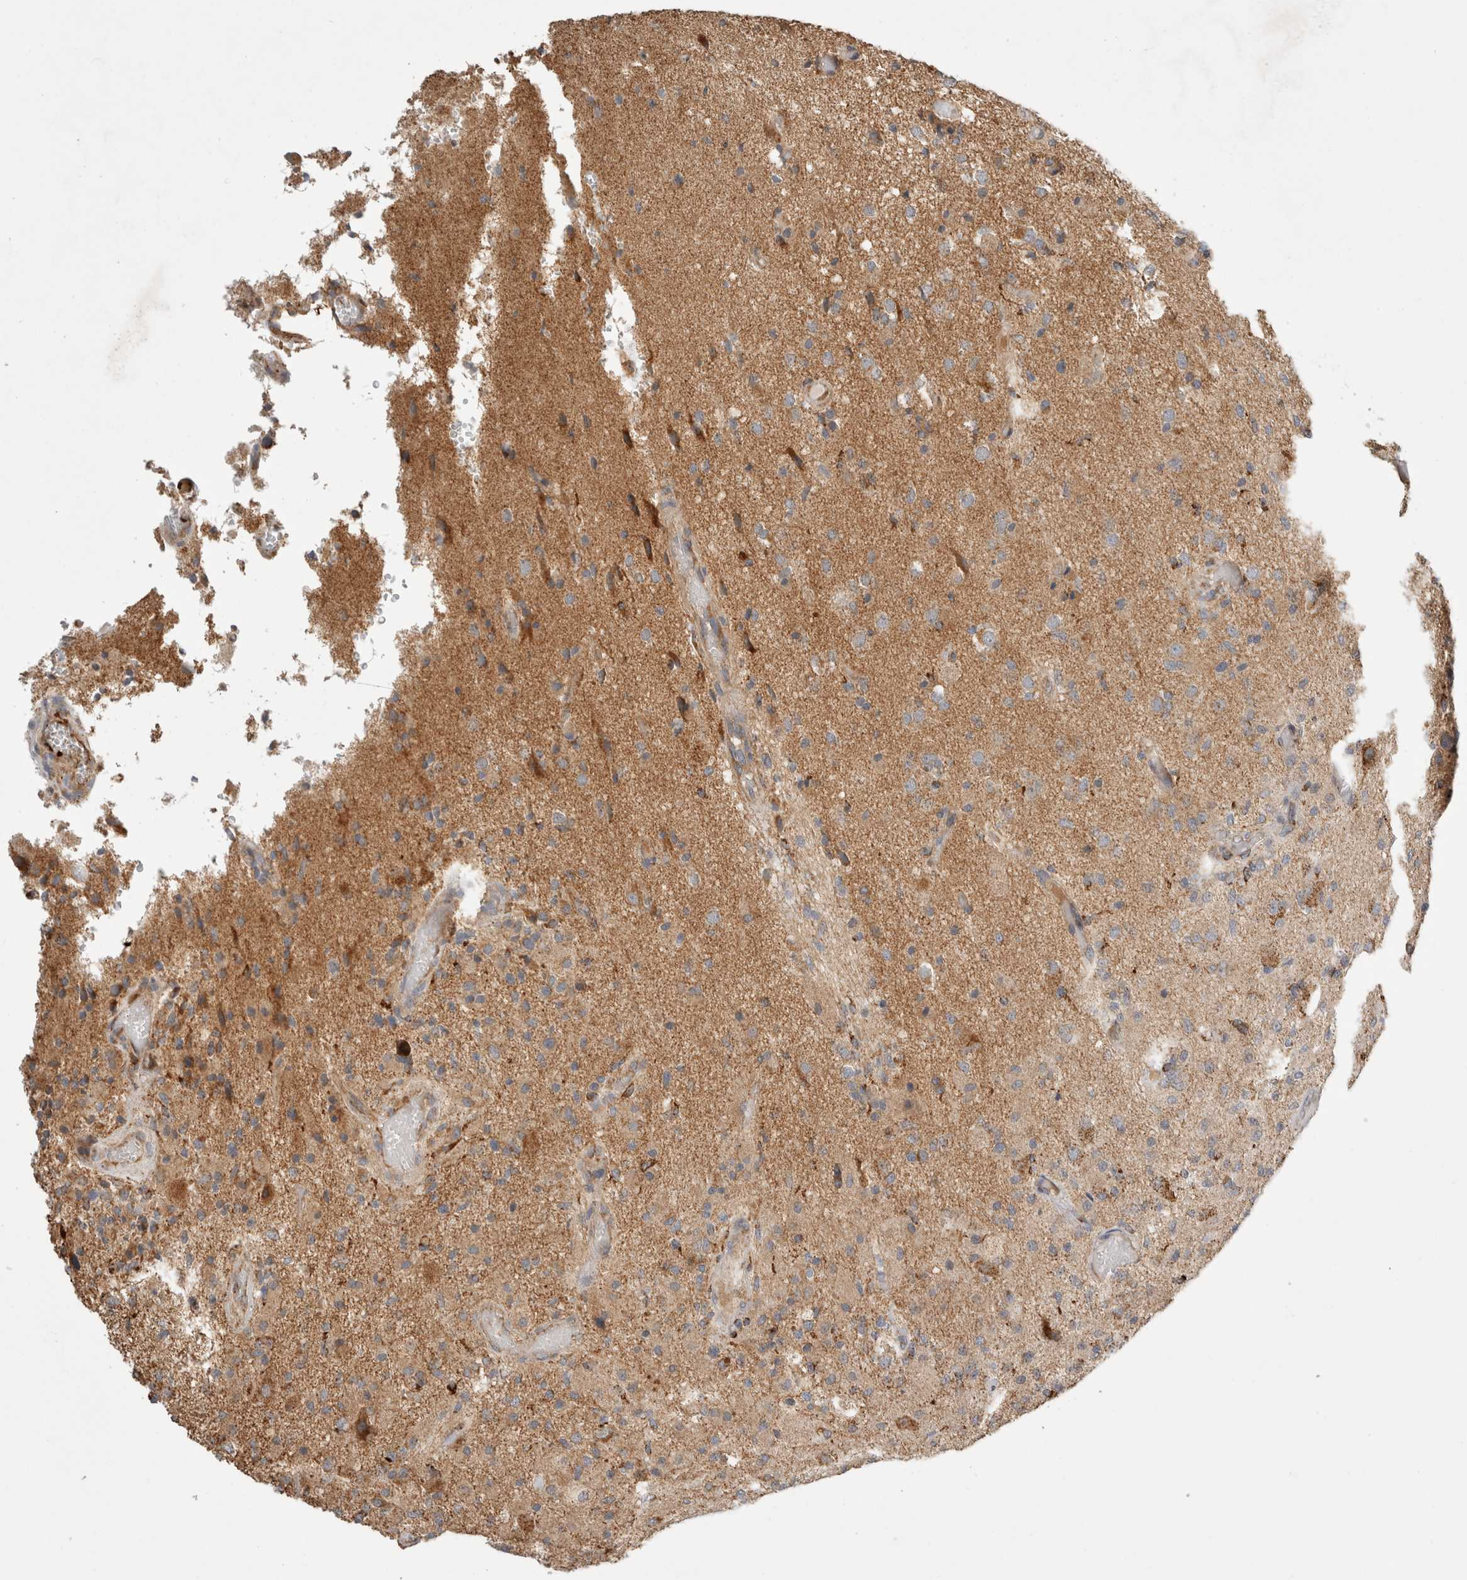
{"staining": {"intensity": "weak", "quantity": ">75%", "location": "cytoplasmic/membranous"}, "tissue": "glioma", "cell_type": "Tumor cells", "image_type": "cancer", "snomed": [{"axis": "morphology", "description": "Normal tissue, NOS"}, {"axis": "morphology", "description": "Glioma, malignant, High grade"}, {"axis": "topography", "description": "Cerebral cortex"}], "caption": "Immunohistochemistry (IHC) staining of glioma, which exhibits low levels of weak cytoplasmic/membranous expression in about >75% of tumor cells indicating weak cytoplasmic/membranous protein staining. The staining was performed using DAB (3,3'-diaminobenzidine) (brown) for protein detection and nuclei were counterstained in hematoxylin (blue).", "gene": "HROB", "patient": {"sex": "male", "age": 77}}